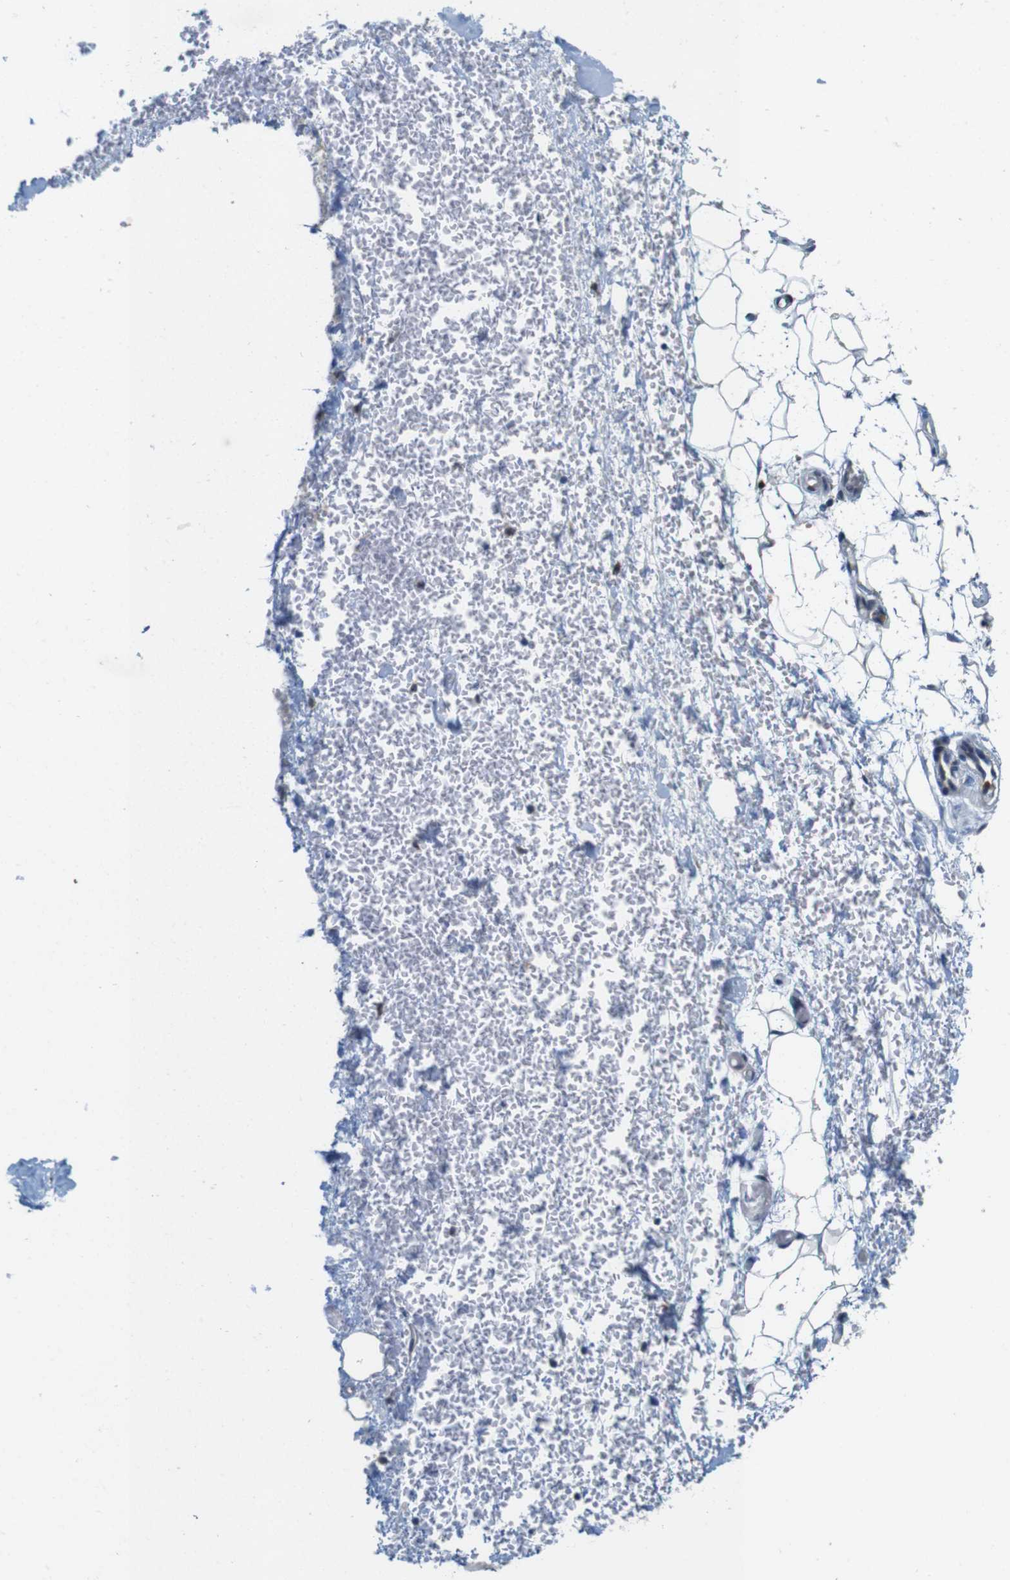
{"staining": {"intensity": "negative", "quantity": "none", "location": "none"}, "tissue": "adipose tissue", "cell_type": "Adipocytes", "image_type": "normal", "snomed": [{"axis": "morphology", "description": "Normal tissue, NOS"}, {"axis": "morphology", "description": "Adenocarcinoma, NOS"}, {"axis": "topography", "description": "Esophagus"}], "caption": "Human adipose tissue stained for a protein using immunohistochemistry (IHC) displays no expression in adipocytes.", "gene": "SKI", "patient": {"sex": "male", "age": 62}}